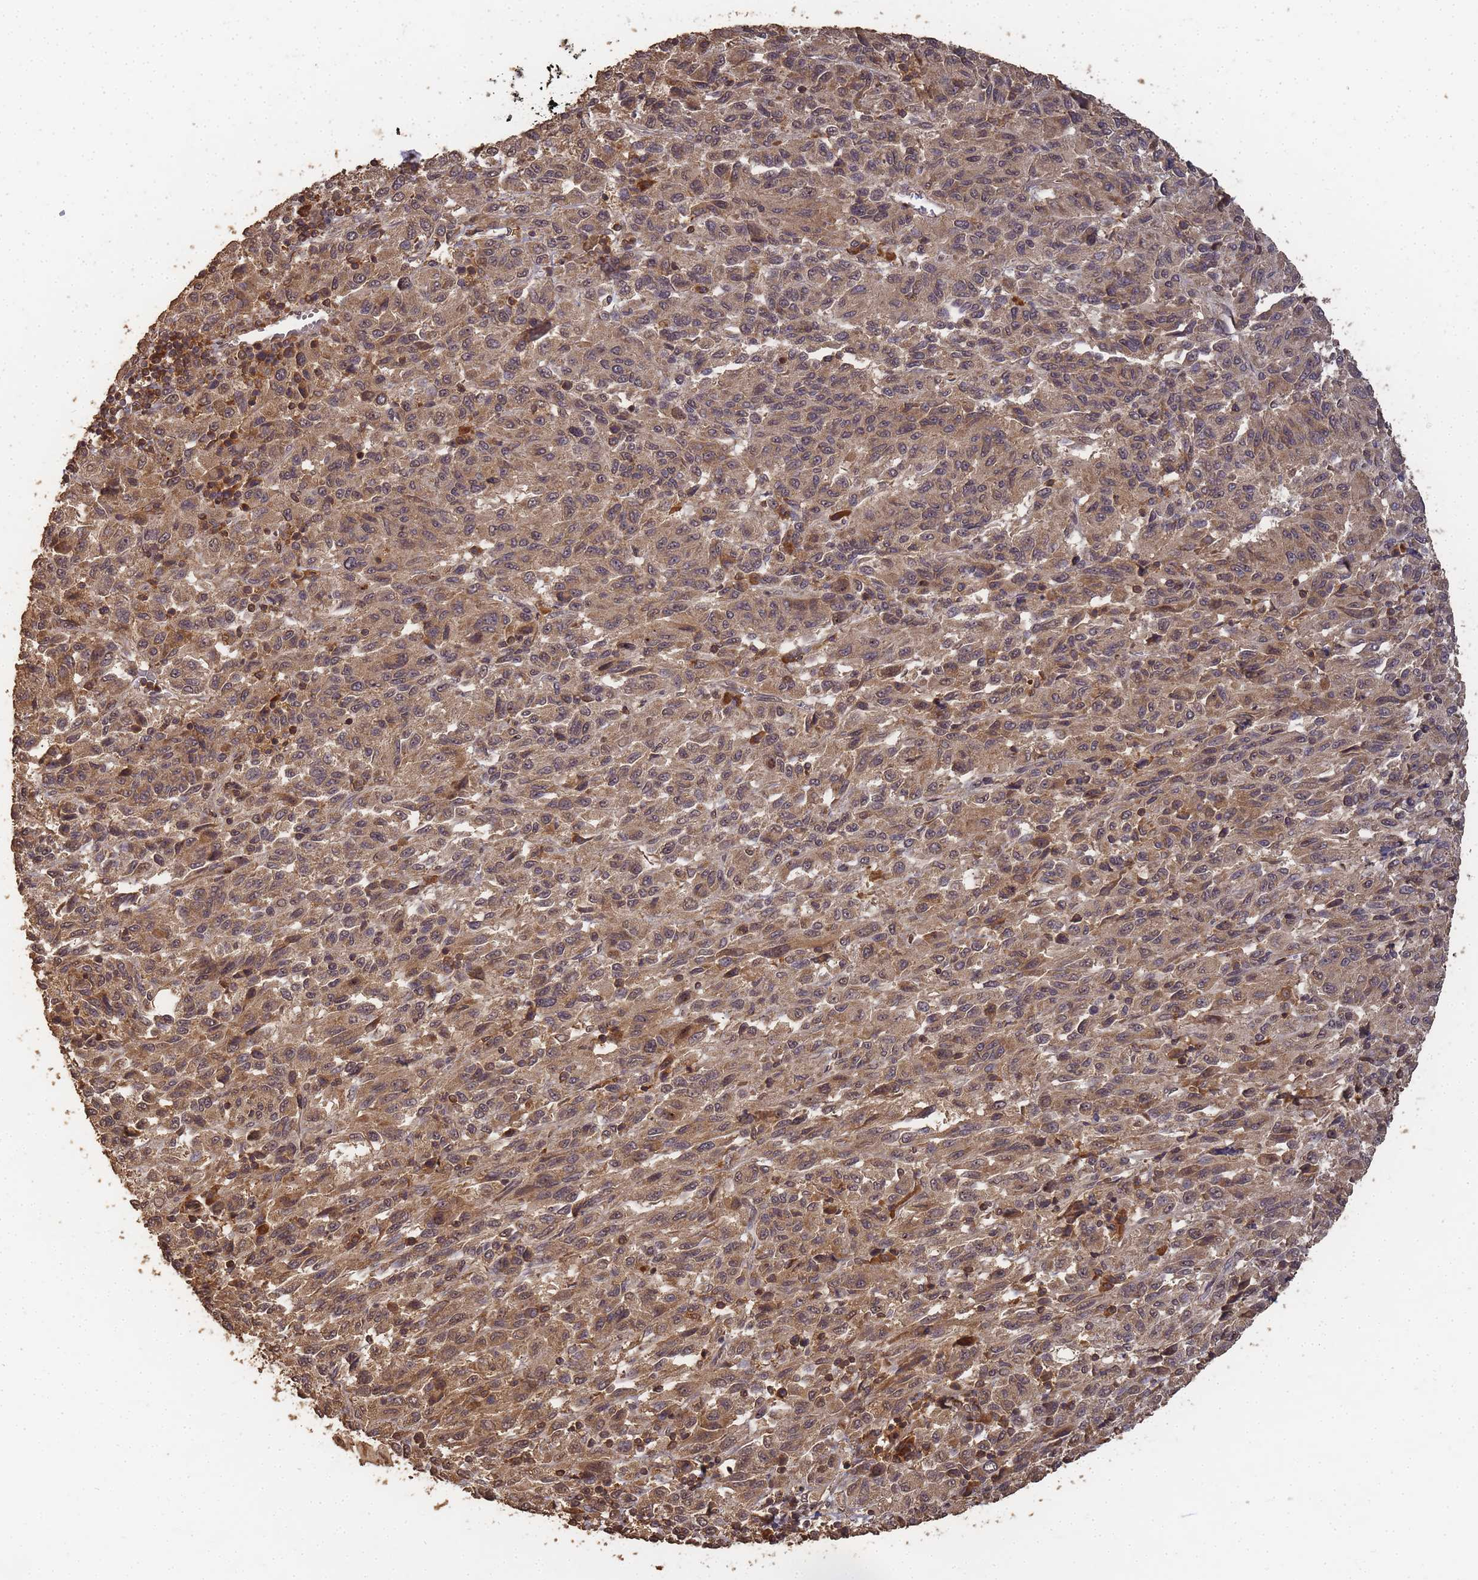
{"staining": {"intensity": "moderate", "quantity": ">75%", "location": "cytoplasmic/membranous,nuclear"}, "tissue": "melanoma", "cell_type": "Tumor cells", "image_type": "cancer", "snomed": [{"axis": "morphology", "description": "Malignant melanoma, Metastatic site"}, {"axis": "topography", "description": "Lung"}], "caption": "IHC of malignant melanoma (metastatic site) exhibits medium levels of moderate cytoplasmic/membranous and nuclear positivity in about >75% of tumor cells.", "gene": "ALKBH1", "patient": {"sex": "male", "age": 64}}